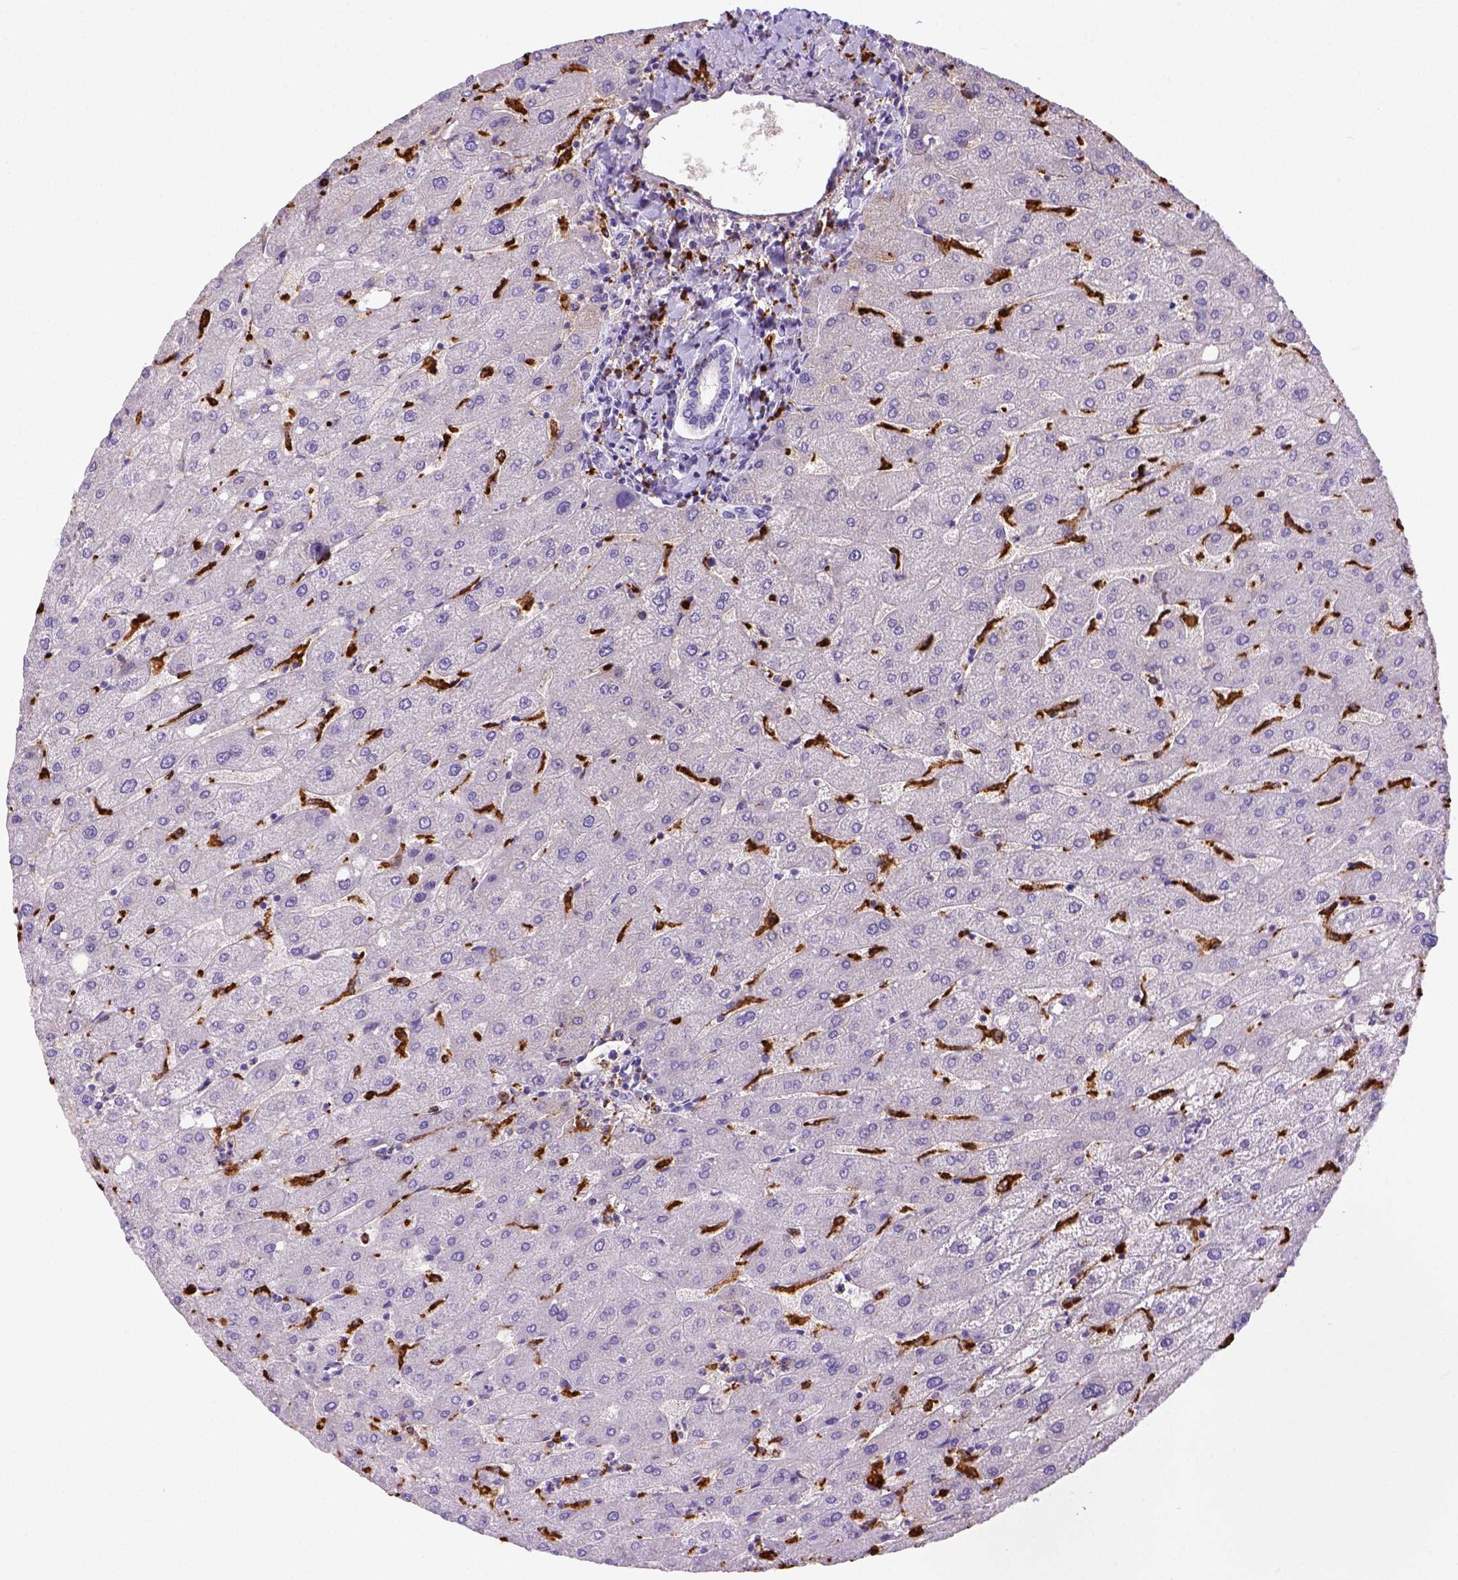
{"staining": {"intensity": "negative", "quantity": "none", "location": "none"}, "tissue": "liver", "cell_type": "Cholangiocytes", "image_type": "normal", "snomed": [{"axis": "morphology", "description": "Normal tissue, NOS"}, {"axis": "topography", "description": "Liver"}], "caption": "An immunohistochemistry photomicrograph of unremarkable liver is shown. There is no staining in cholangiocytes of liver. (Stains: DAB (3,3'-diaminobenzidine) immunohistochemistry with hematoxylin counter stain, Microscopy: brightfield microscopy at high magnification).", "gene": "CD68", "patient": {"sex": "male", "age": 67}}